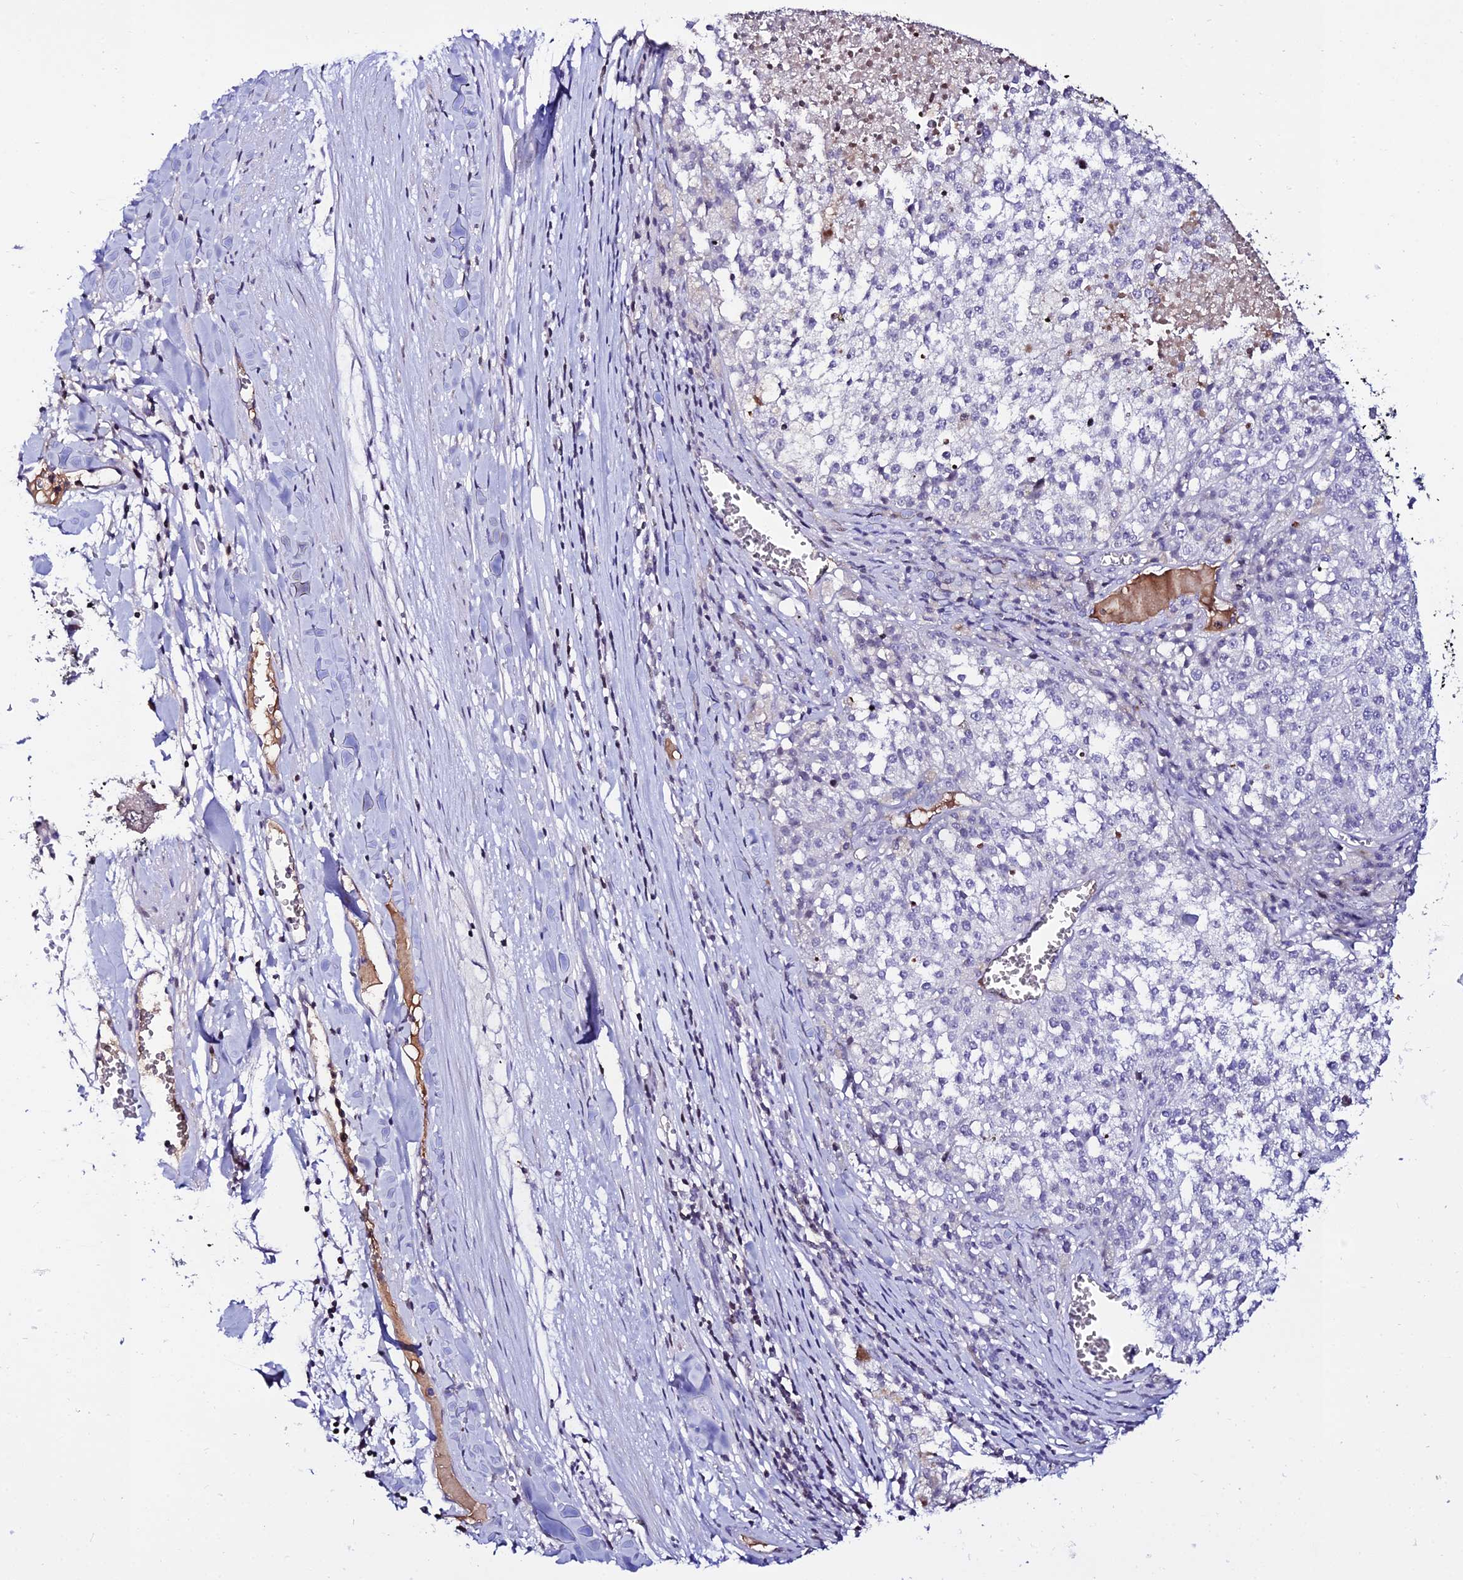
{"staining": {"intensity": "negative", "quantity": "none", "location": "none"}, "tissue": "melanoma", "cell_type": "Tumor cells", "image_type": "cancer", "snomed": [{"axis": "morphology", "description": "Malignant melanoma, NOS"}, {"axis": "topography", "description": "Skin"}], "caption": "Immunohistochemical staining of human malignant melanoma displays no significant expression in tumor cells. Nuclei are stained in blue.", "gene": "DEFB132", "patient": {"sex": "female", "age": 64}}